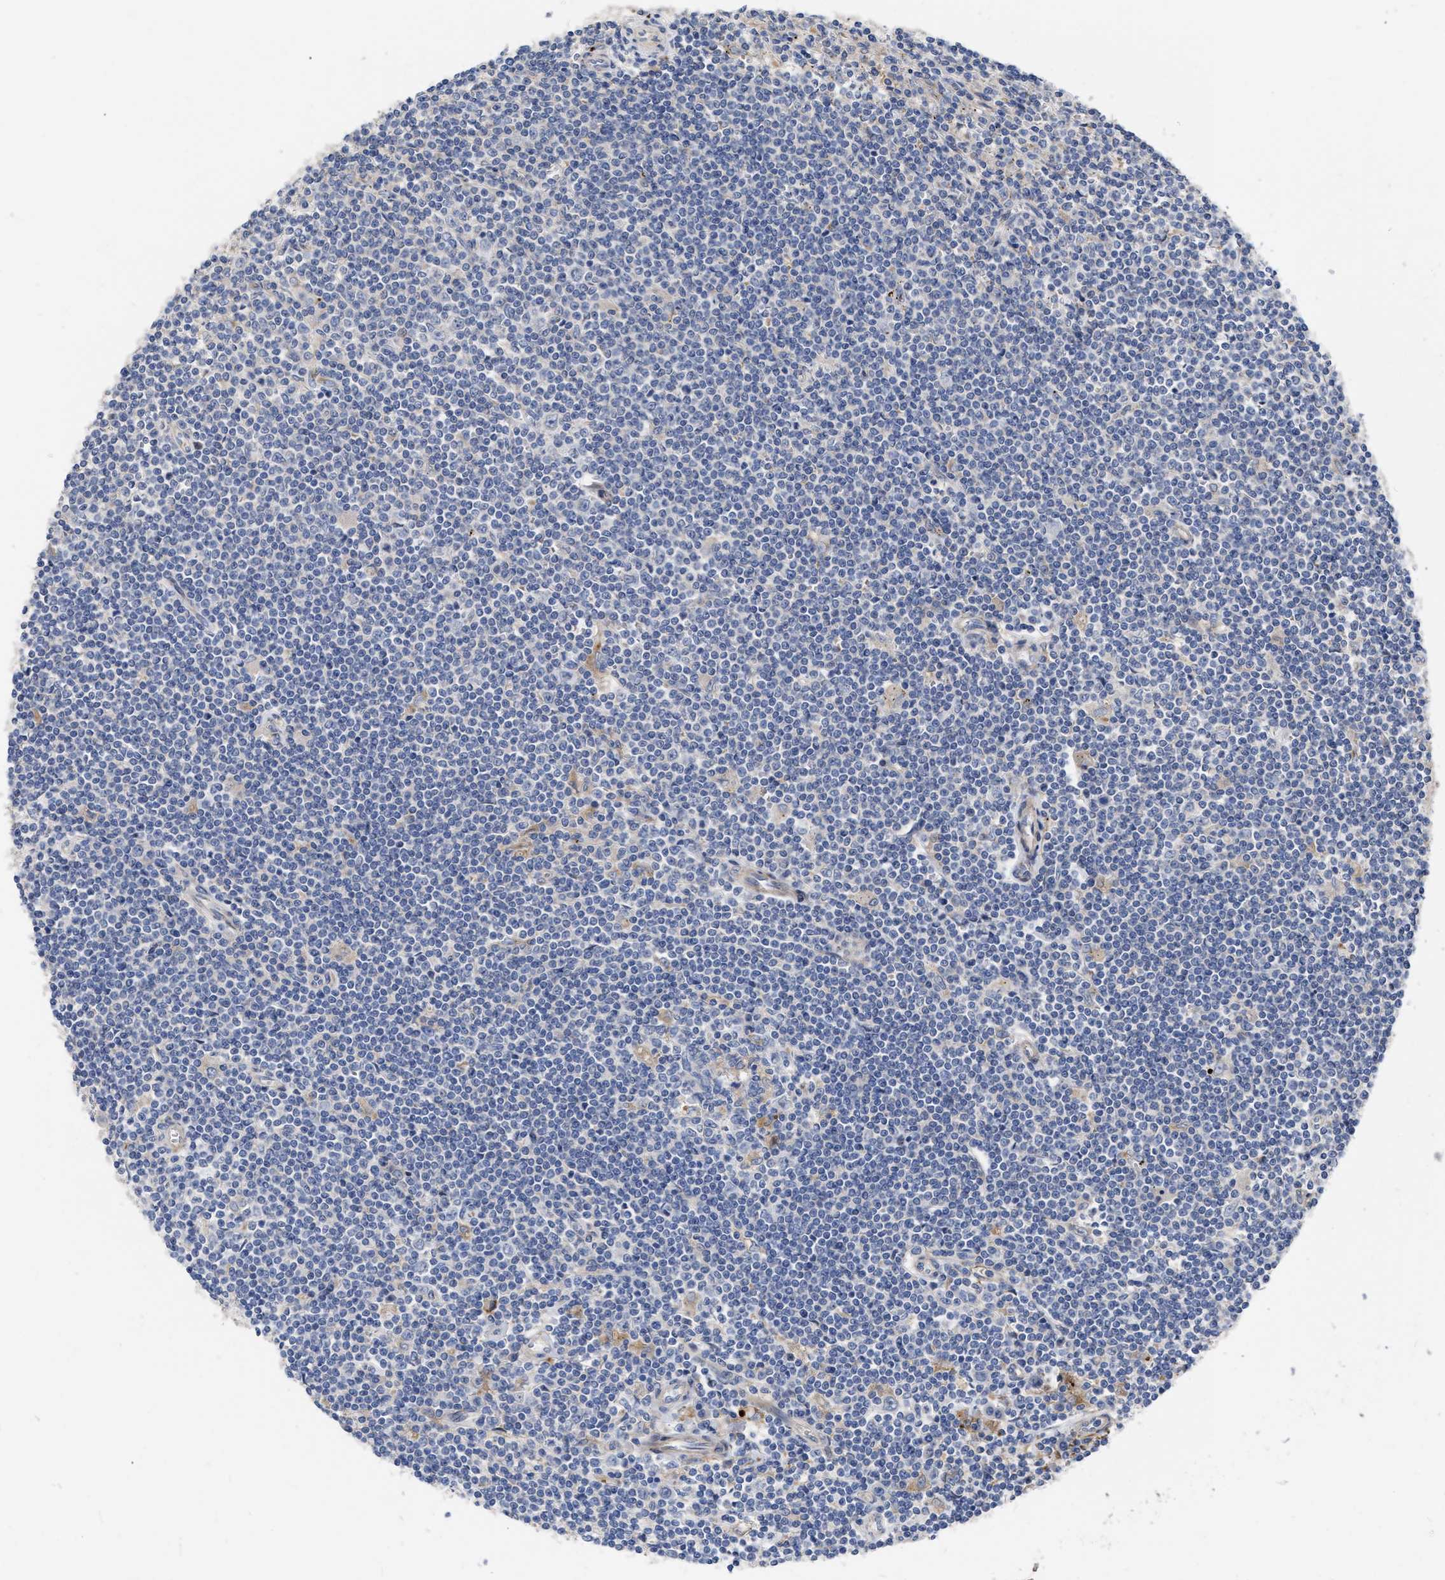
{"staining": {"intensity": "negative", "quantity": "none", "location": "none"}, "tissue": "lymphoma", "cell_type": "Tumor cells", "image_type": "cancer", "snomed": [{"axis": "morphology", "description": "Malignant lymphoma, non-Hodgkin's type, Low grade"}, {"axis": "topography", "description": "Spleen"}], "caption": "Immunohistochemistry (IHC) image of neoplastic tissue: lymphoma stained with DAB demonstrates no significant protein positivity in tumor cells. The staining was performed using DAB to visualize the protein expression in brown, while the nuclei were stained in blue with hematoxylin (Magnification: 20x).", "gene": "MLST8", "patient": {"sex": "male", "age": 76}}